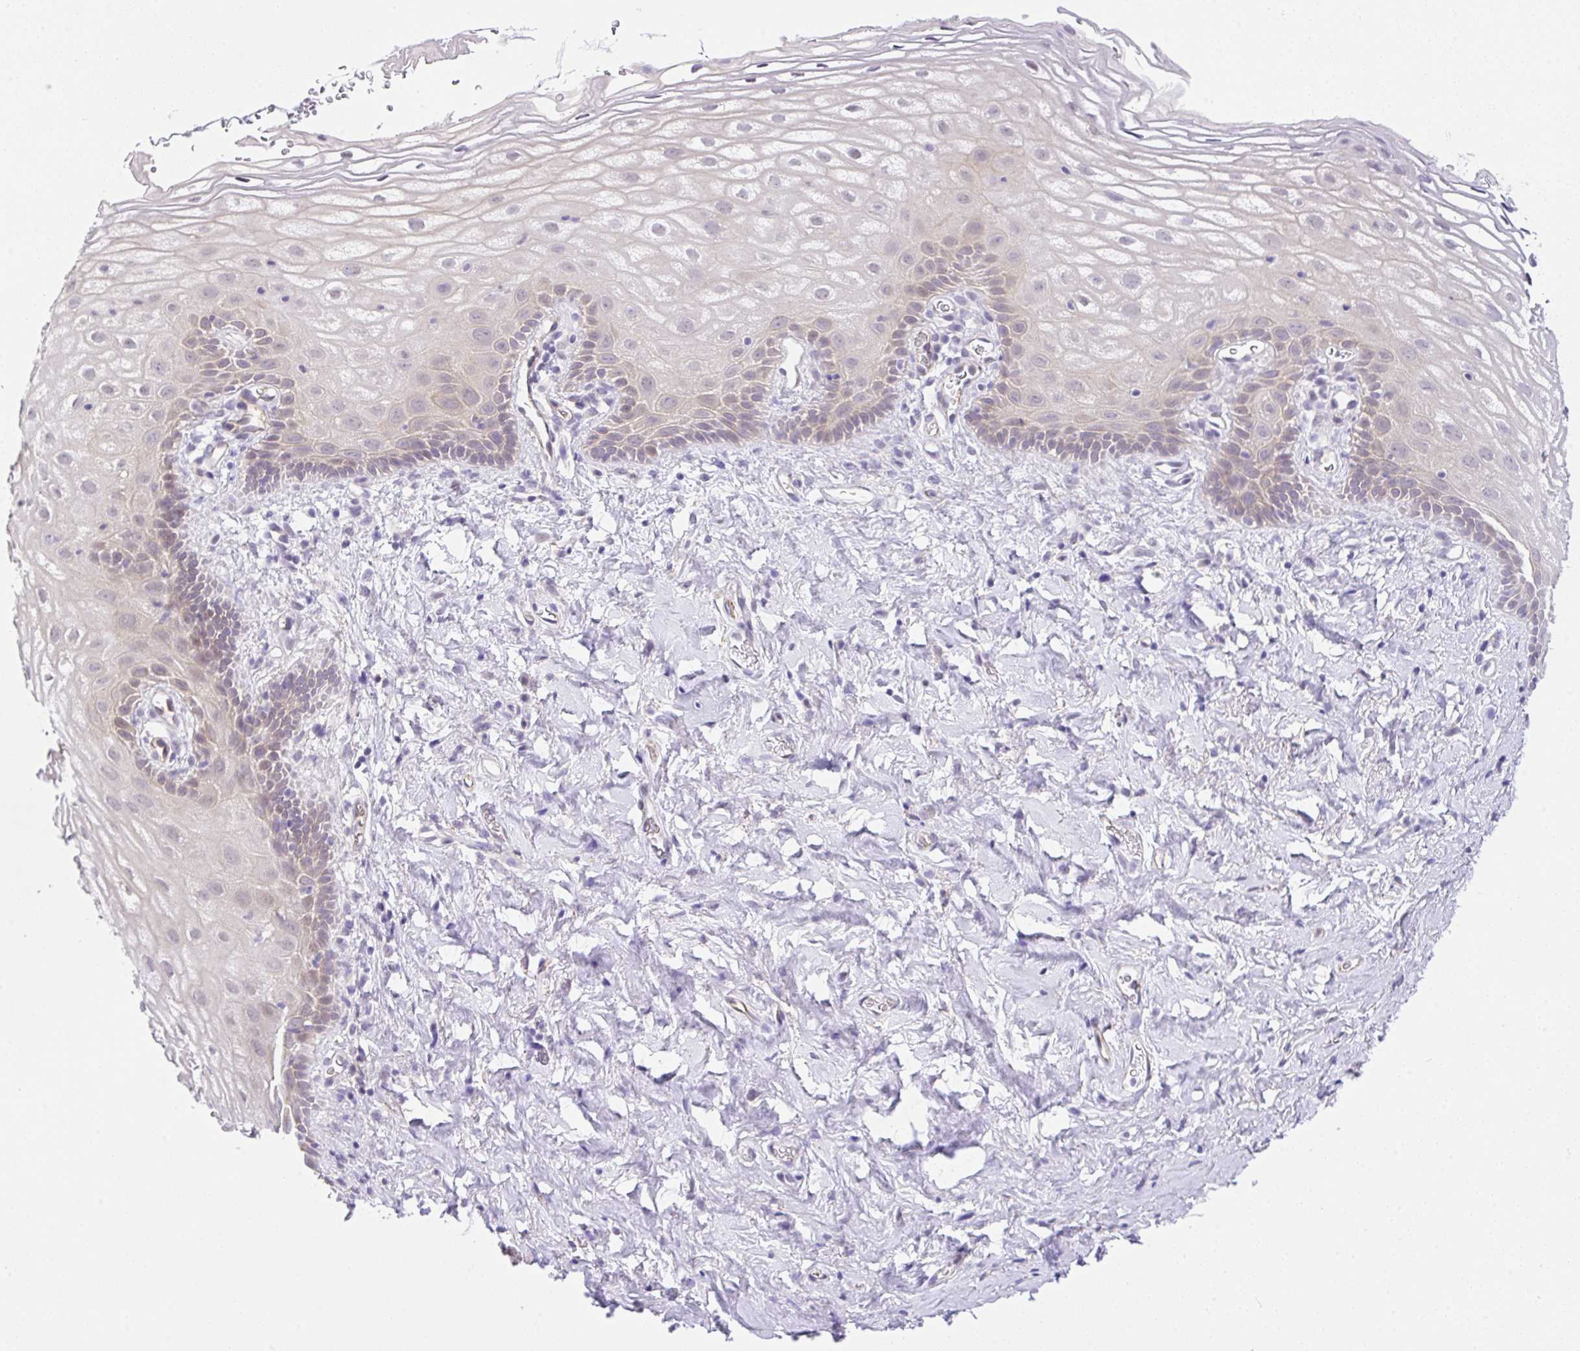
{"staining": {"intensity": "negative", "quantity": "none", "location": "none"}, "tissue": "vagina", "cell_type": "Squamous epithelial cells", "image_type": "normal", "snomed": [{"axis": "morphology", "description": "Normal tissue, NOS"}, {"axis": "morphology", "description": "Adenocarcinoma, NOS"}, {"axis": "topography", "description": "Rectum"}, {"axis": "topography", "description": "Vagina"}, {"axis": "topography", "description": "Peripheral nerve tissue"}], "caption": "This image is of normal vagina stained with immunohistochemistry (IHC) to label a protein in brown with the nuclei are counter-stained blue. There is no positivity in squamous epithelial cells.", "gene": "CGNL1", "patient": {"sex": "female", "age": 71}}